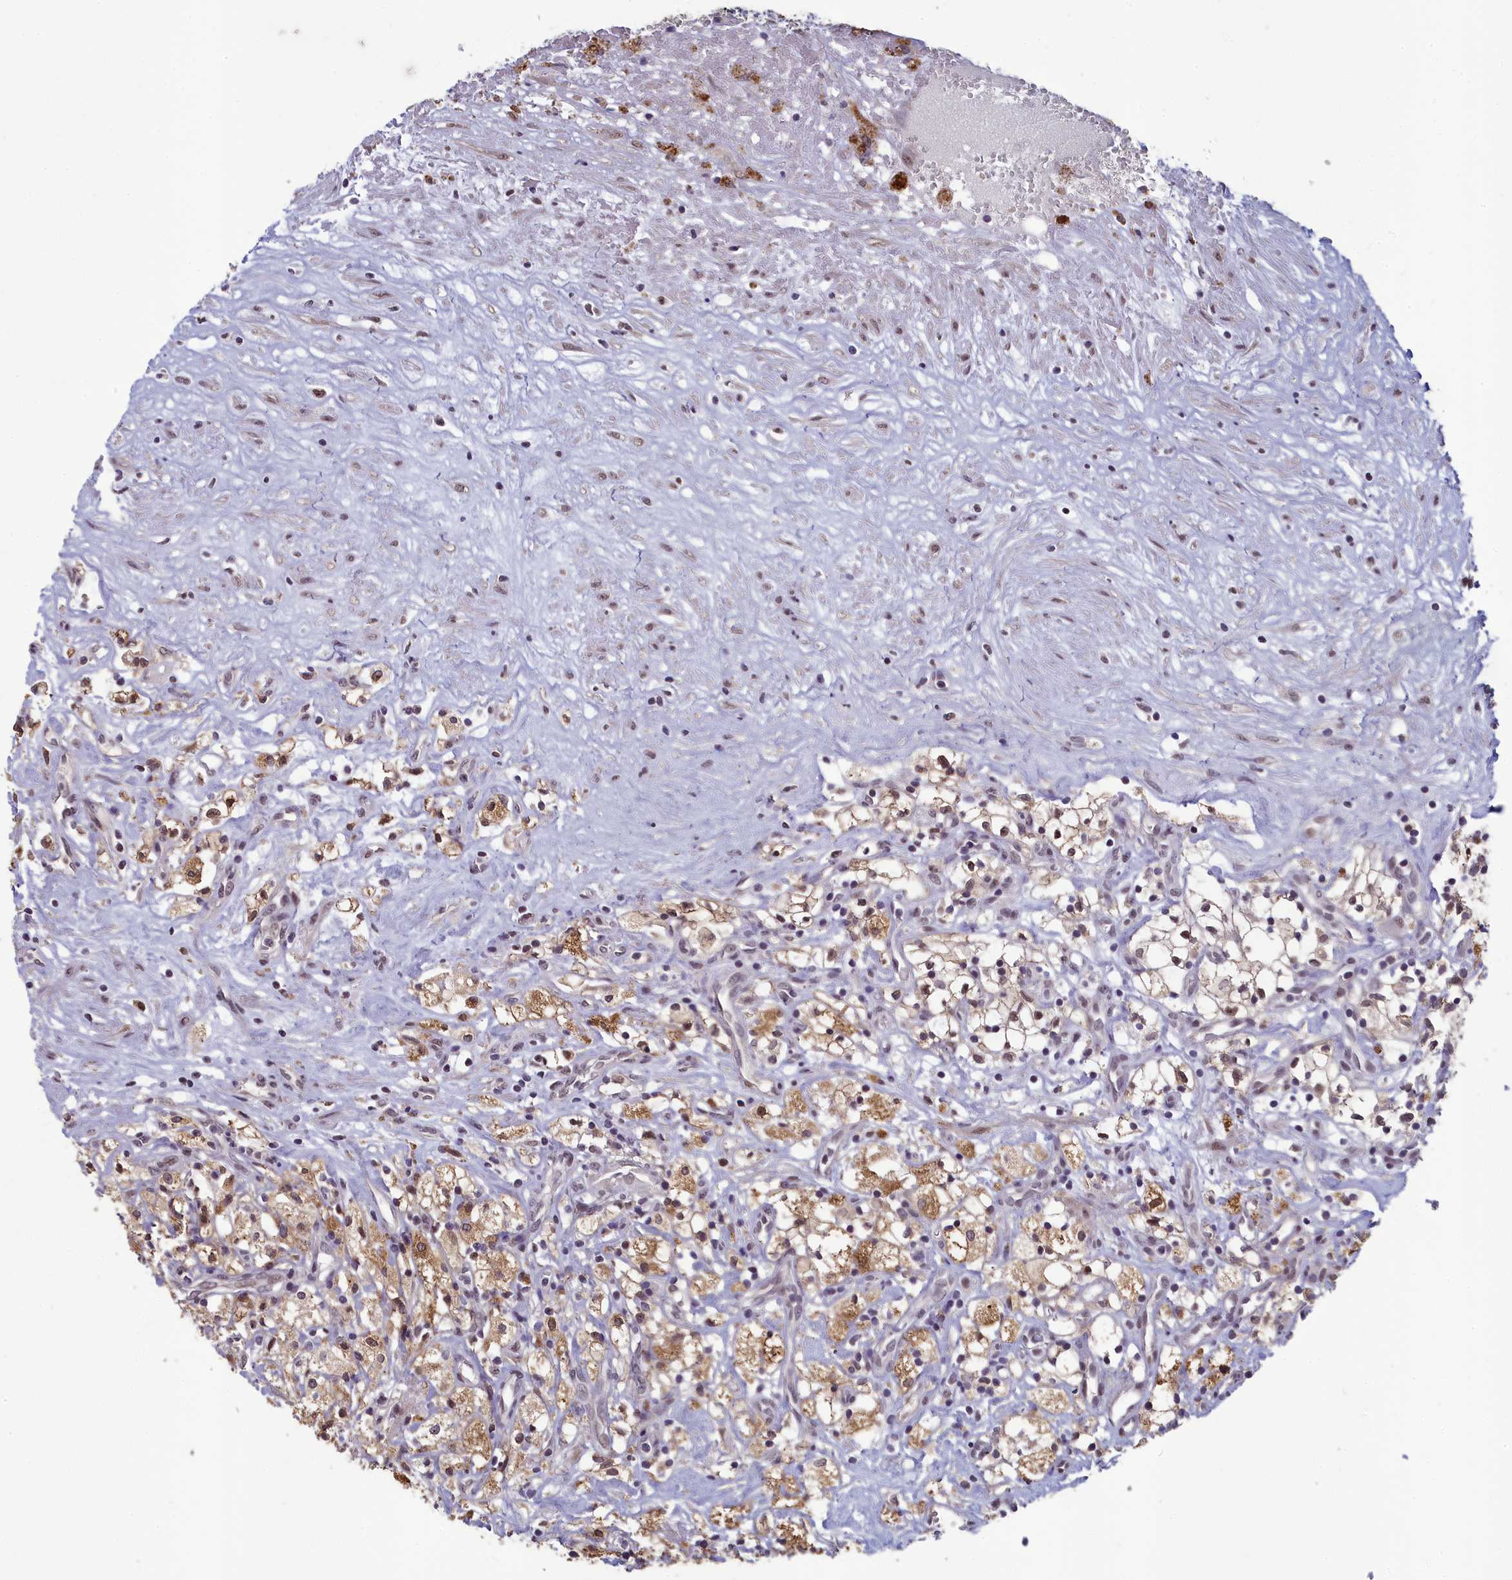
{"staining": {"intensity": "moderate", "quantity": ">75%", "location": "cytoplasmic/membranous,nuclear"}, "tissue": "renal cancer", "cell_type": "Tumor cells", "image_type": "cancer", "snomed": [{"axis": "morphology", "description": "Adenocarcinoma, NOS"}, {"axis": "topography", "description": "Kidney"}], "caption": "This histopathology image reveals IHC staining of adenocarcinoma (renal), with medium moderate cytoplasmic/membranous and nuclear positivity in approximately >75% of tumor cells.", "gene": "MT-CO3", "patient": {"sex": "male", "age": 59}}